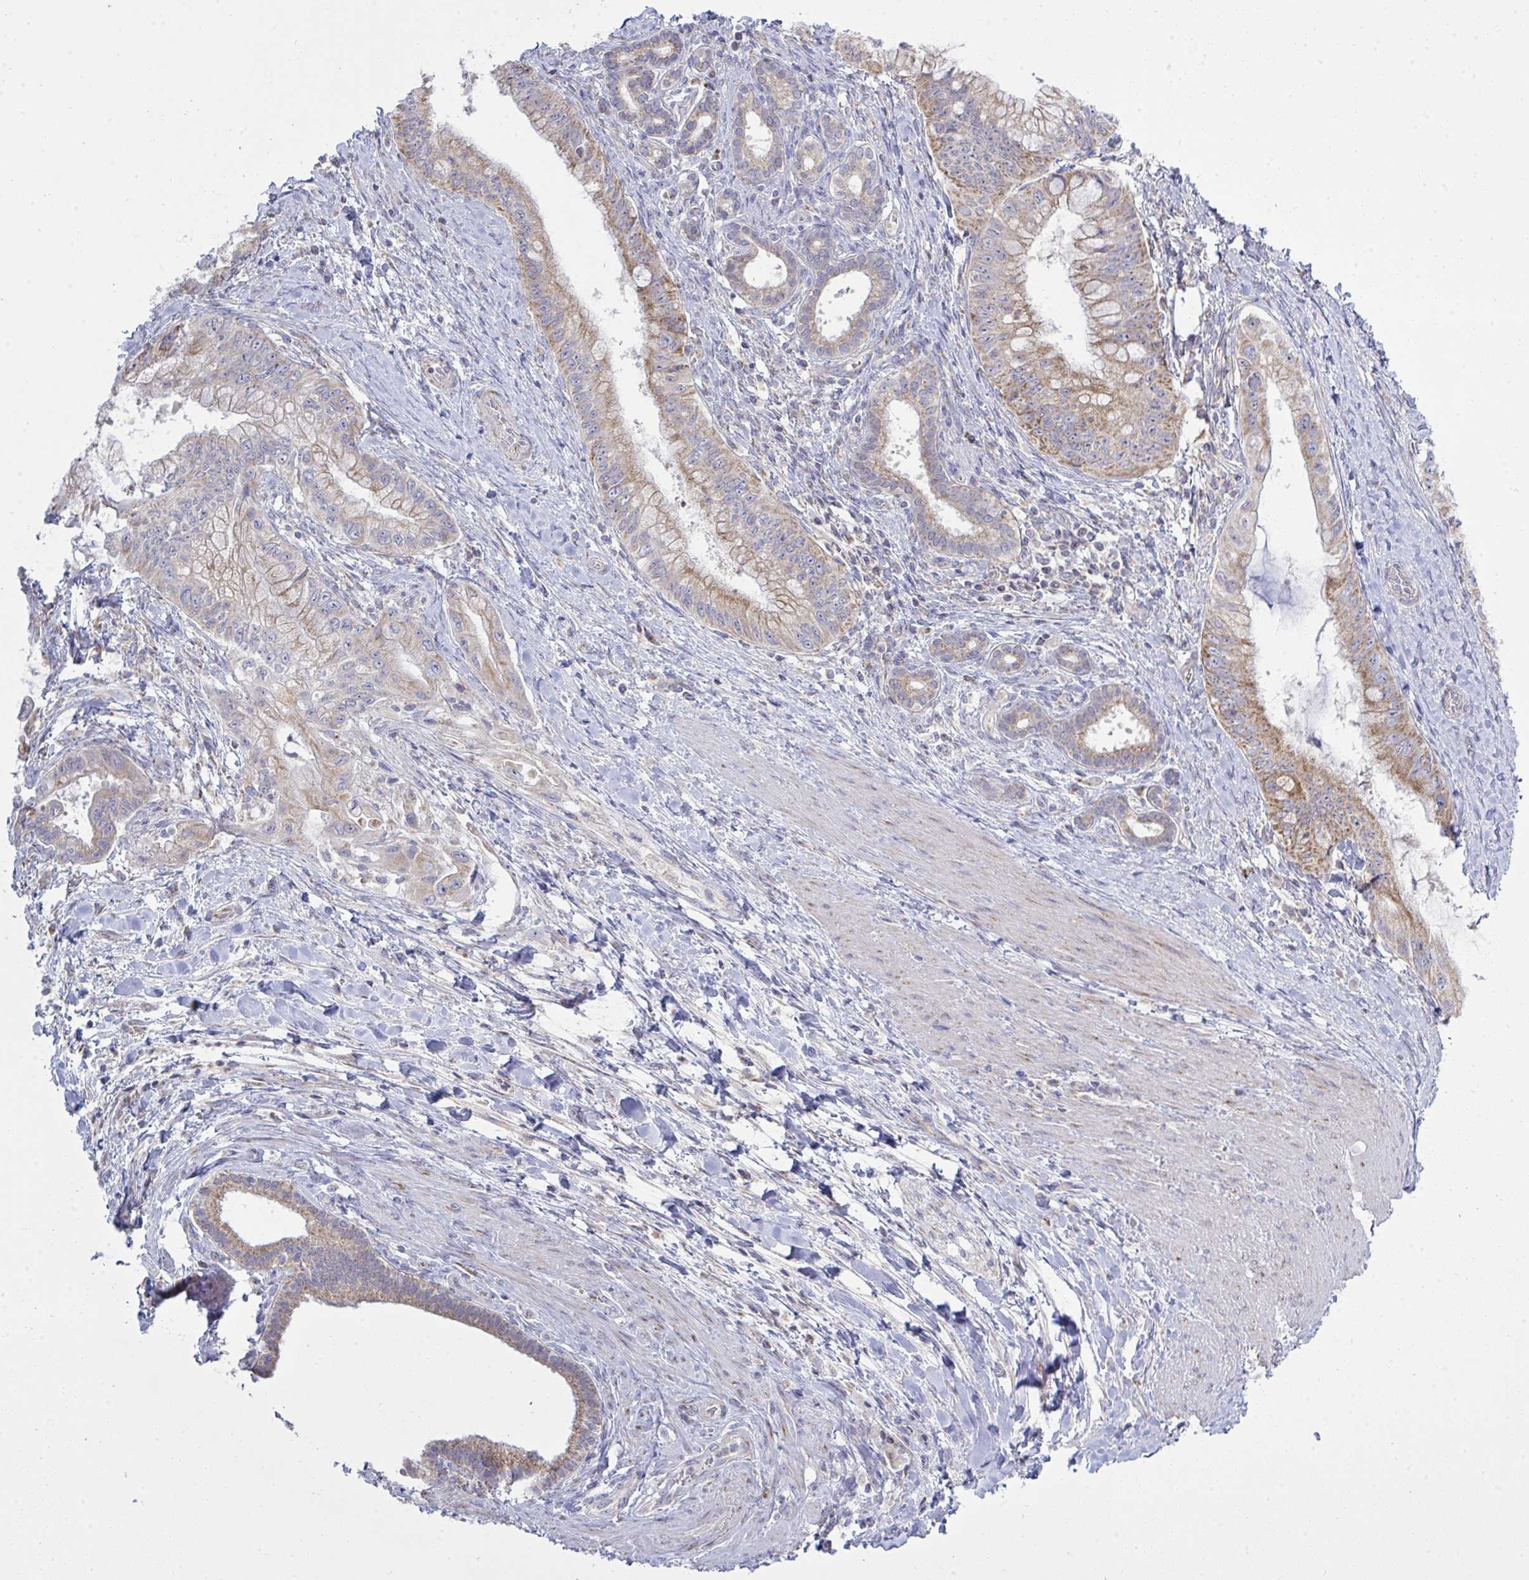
{"staining": {"intensity": "moderate", "quantity": "25%-75%", "location": "cytoplasmic/membranous"}, "tissue": "pancreatic cancer", "cell_type": "Tumor cells", "image_type": "cancer", "snomed": [{"axis": "morphology", "description": "Adenocarcinoma, NOS"}, {"axis": "topography", "description": "Pancreas"}], "caption": "Brown immunohistochemical staining in human pancreatic cancer exhibits moderate cytoplasmic/membranous staining in about 25%-75% of tumor cells.", "gene": "NDUFA7", "patient": {"sex": "male", "age": 48}}